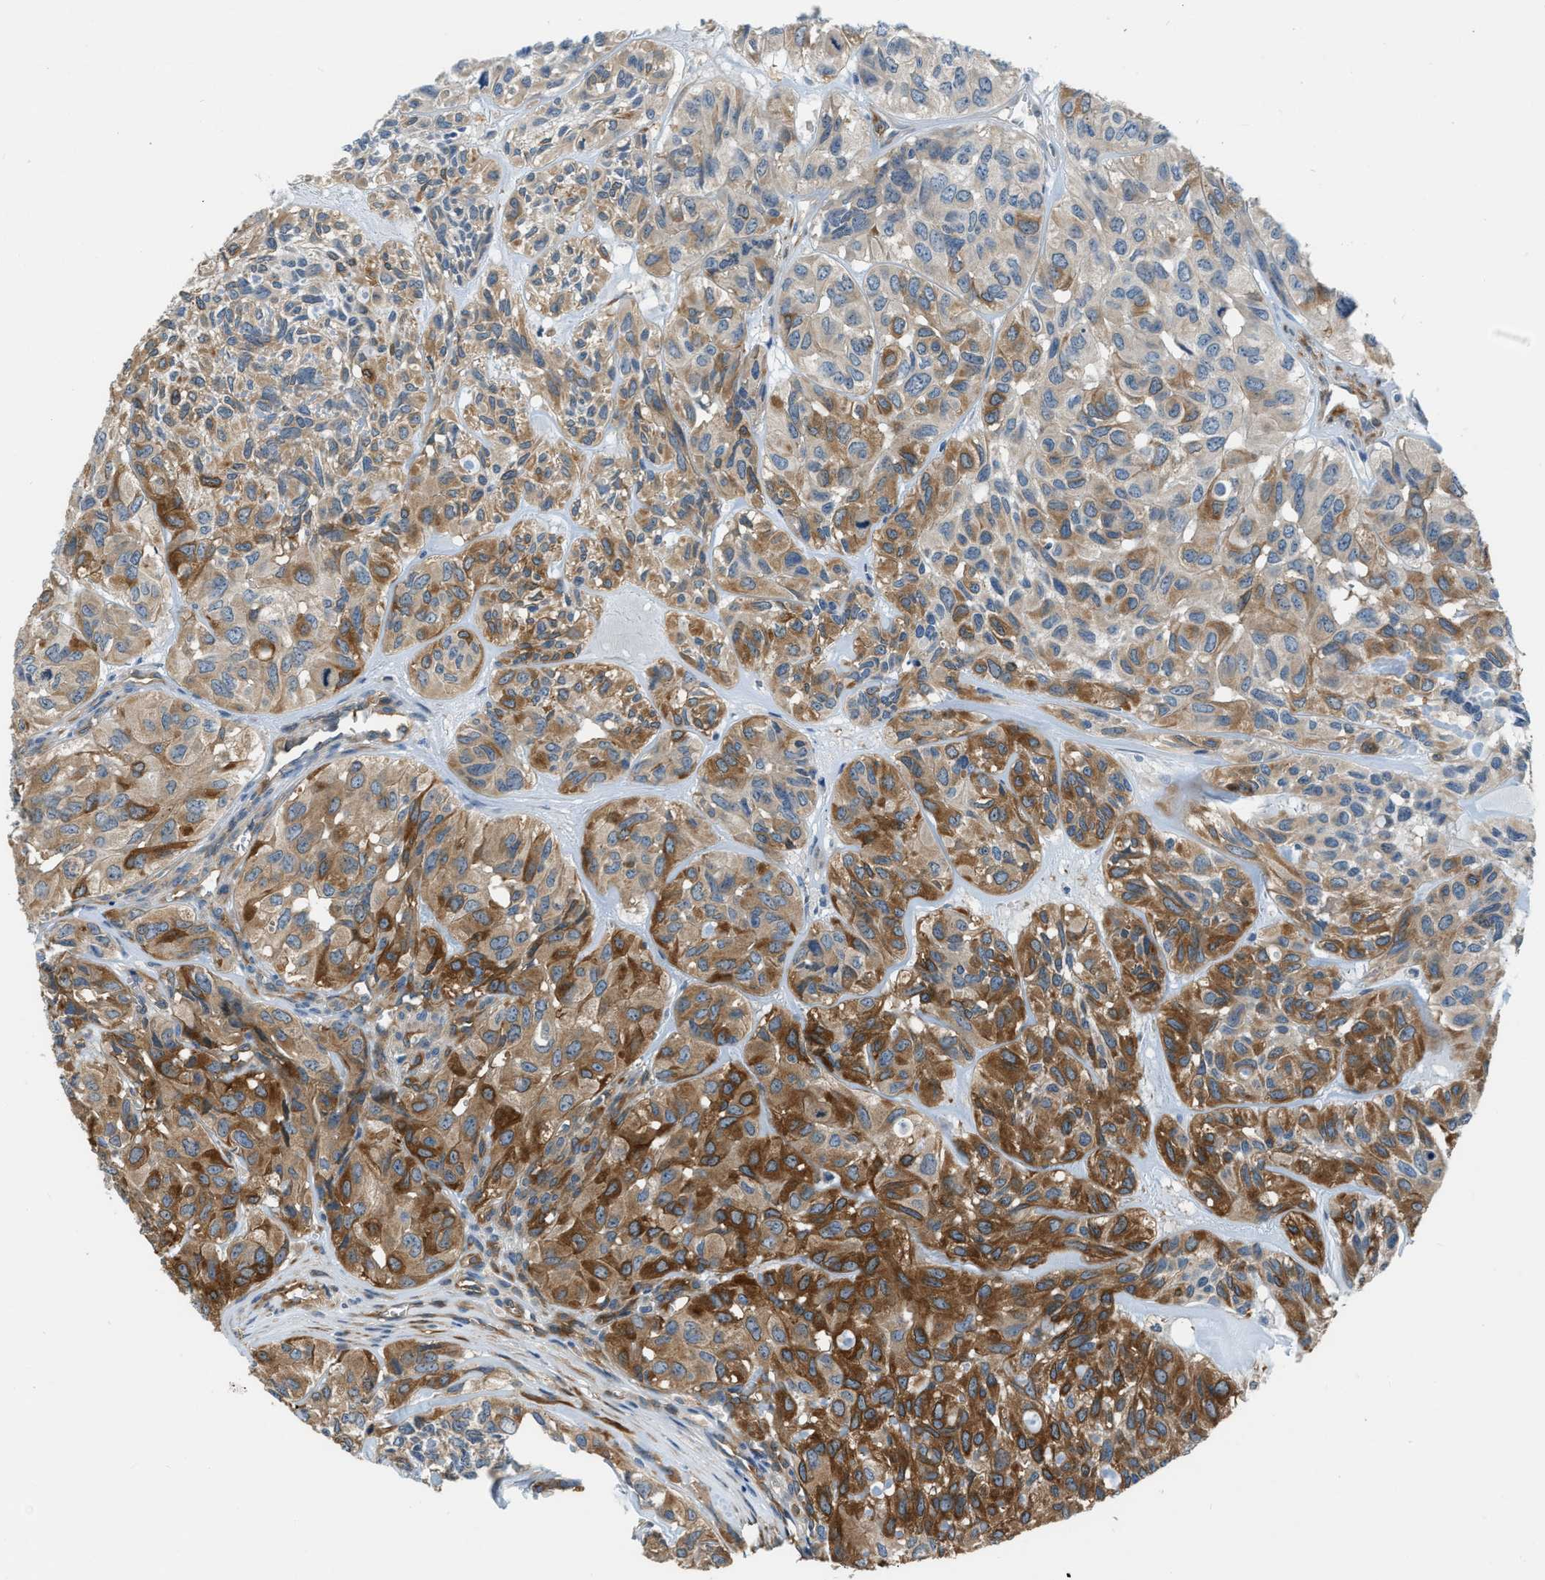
{"staining": {"intensity": "moderate", "quantity": "25%-75%", "location": "cytoplasmic/membranous"}, "tissue": "head and neck cancer", "cell_type": "Tumor cells", "image_type": "cancer", "snomed": [{"axis": "morphology", "description": "Adenocarcinoma, NOS"}, {"axis": "topography", "description": "Salivary gland, NOS"}, {"axis": "topography", "description": "Head-Neck"}], "caption": "A micrograph of human head and neck cancer stained for a protein reveals moderate cytoplasmic/membranous brown staining in tumor cells.", "gene": "PFKP", "patient": {"sex": "female", "age": 76}}